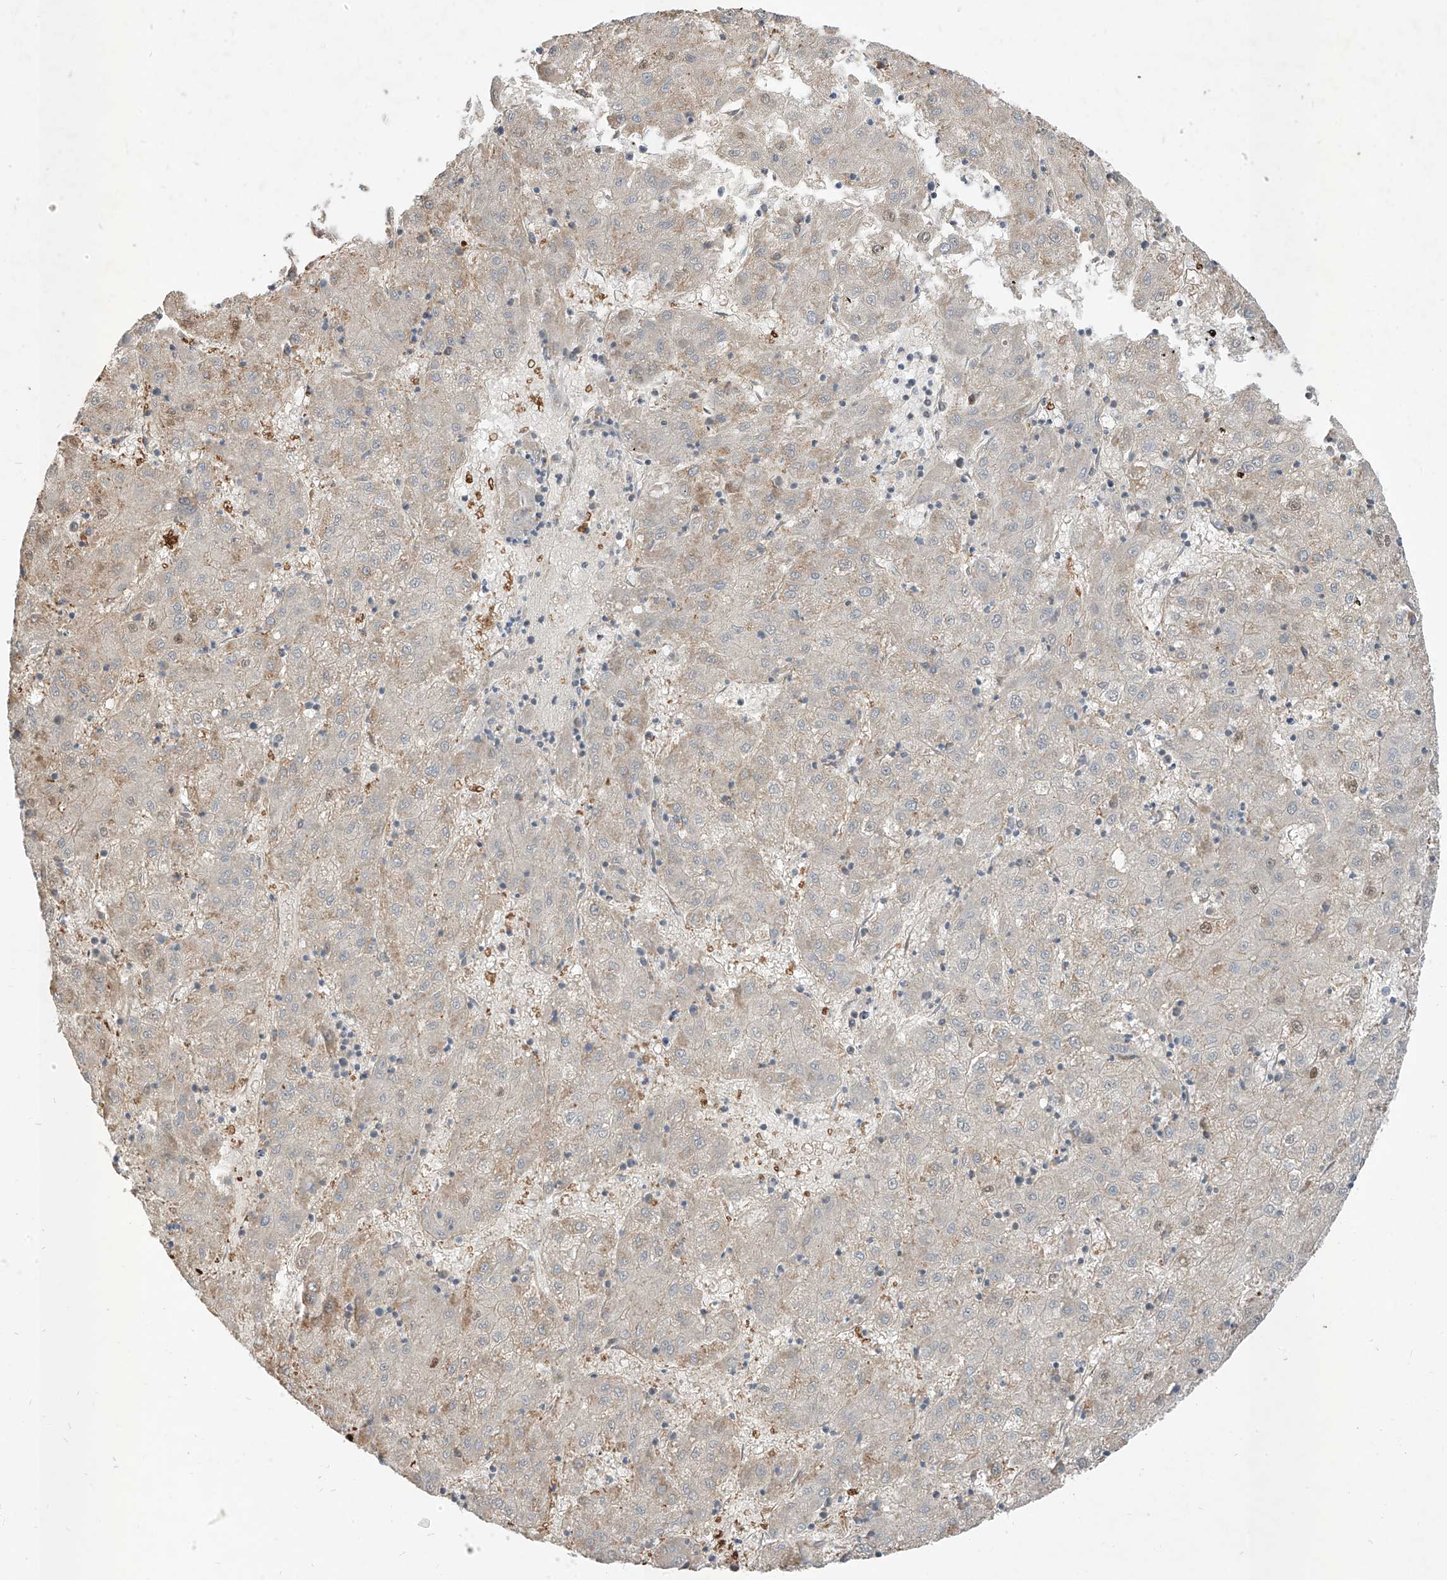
{"staining": {"intensity": "moderate", "quantity": "<25%", "location": "nuclear"}, "tissue": "liver cancer", "cell_type": "Tumor cells", "image_type": "cancer", "snomed": [{"axis": "morphology", "description": "Carcinoma, Hepatocellular, NOS"}, {"axis": "topography", "description": "Liver"}], "caption": "This histopathology image shows IHC staining of liver cancer, with low moderate nuclear expression in about <25% of tumor cells.", "gene": "EPHX4", "patient": {"sex": "male", "age": 72}}